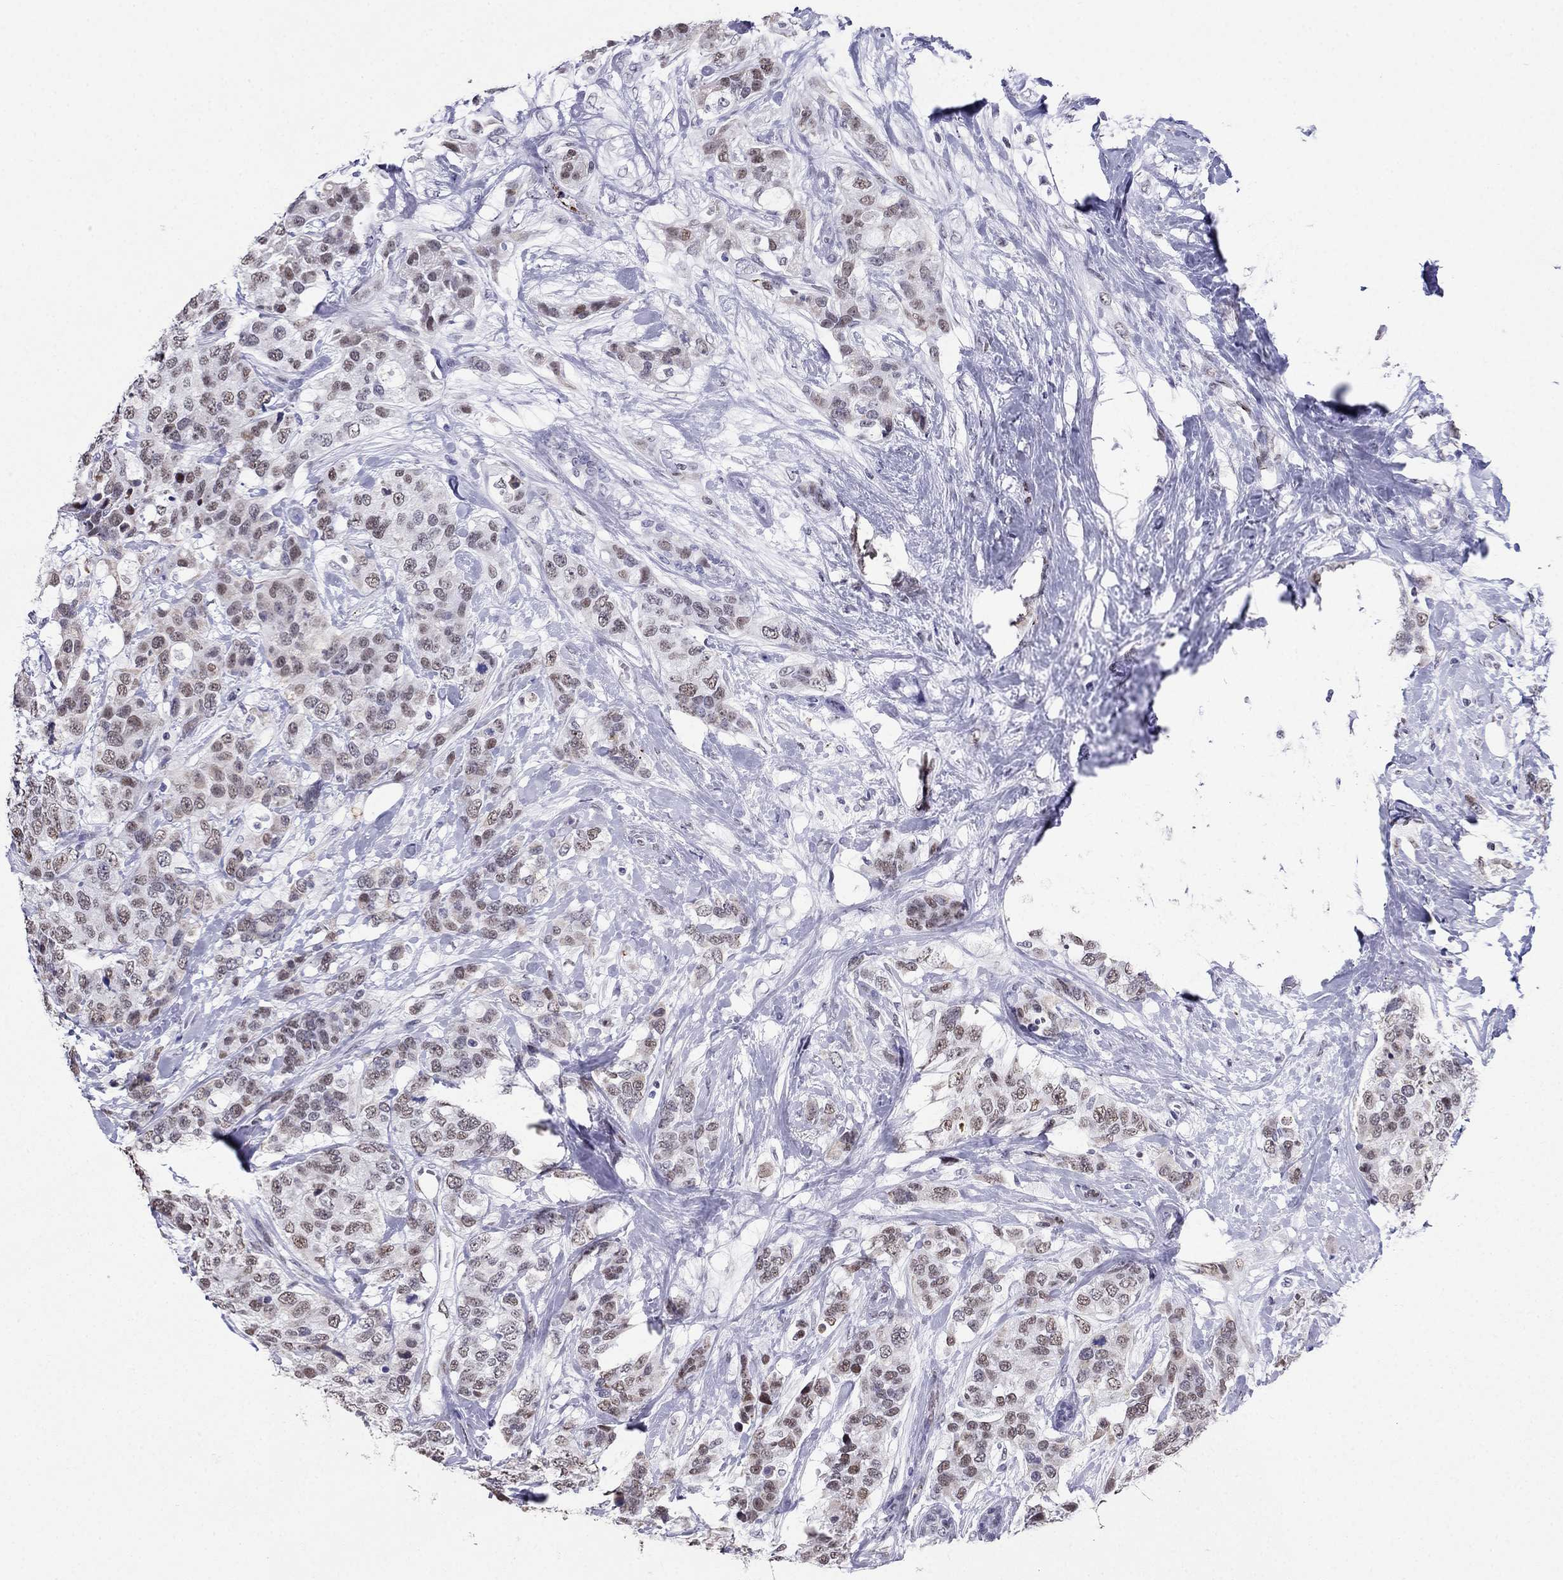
{"staining": {"intensity": "moderate", "quantity": "<25%", "location": "nuclear"}, "tissue": "breast cancer", "cell_type": "Tumor cells", "image_type": "cancer", "snomed": [{"axis": "morphology", "description": "Lobular carcinoma"}, {"axis": "topography", "description": "Breast"}], "caption": "Breast cancer (lobular carcinoma) was stained to show a protein in brown. There is low levels of moderate nuclear staining in approximately <25% of tumor cells.", "gene": "PPM1G", "patient": {"sex": "female", "age": 59}}